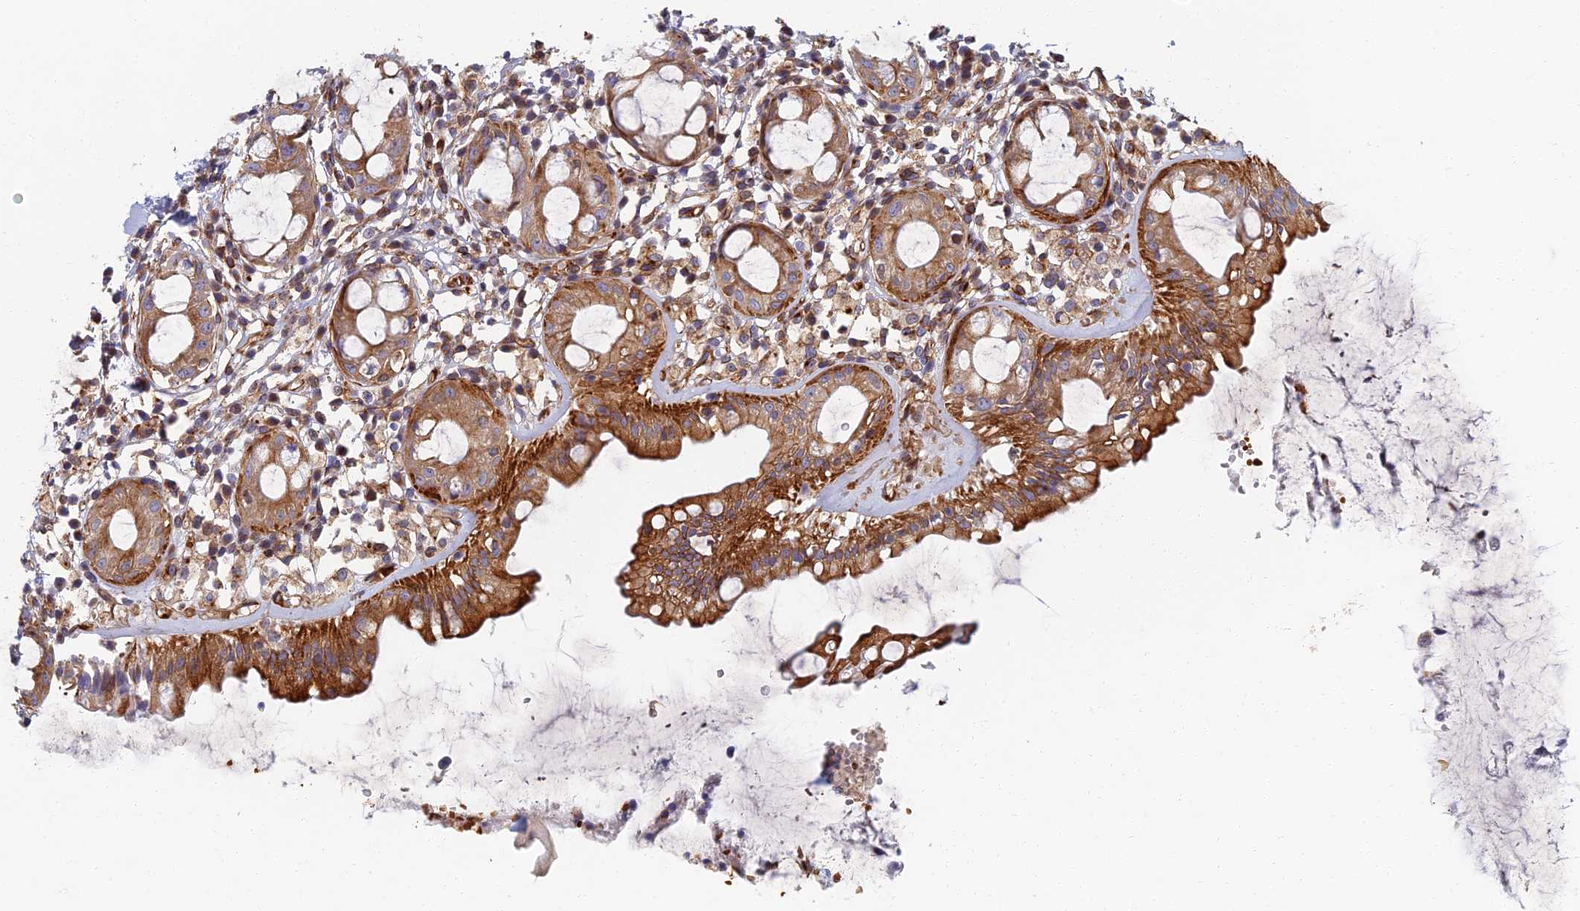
{"staining": {"intensity": "moderate", "quantity": ">75%", "location": "cytoplasmic/membranous"}, "tissue": "rectum", "cell_type": "Glandular cells", "image_type": "normal", "snomed": [{"axis": "morphology", "description": "Normal tissue, NOS"}, {"axis": "topography", "description": "Rectum"}], "caption": "A photomicrograph of human rectum stained for a protein demonstrates moderate cytoplasmic/membranous brown staining in glandular cells.", "gene": "ABCB10", "patient": {"sex": "female", "age": 57}}